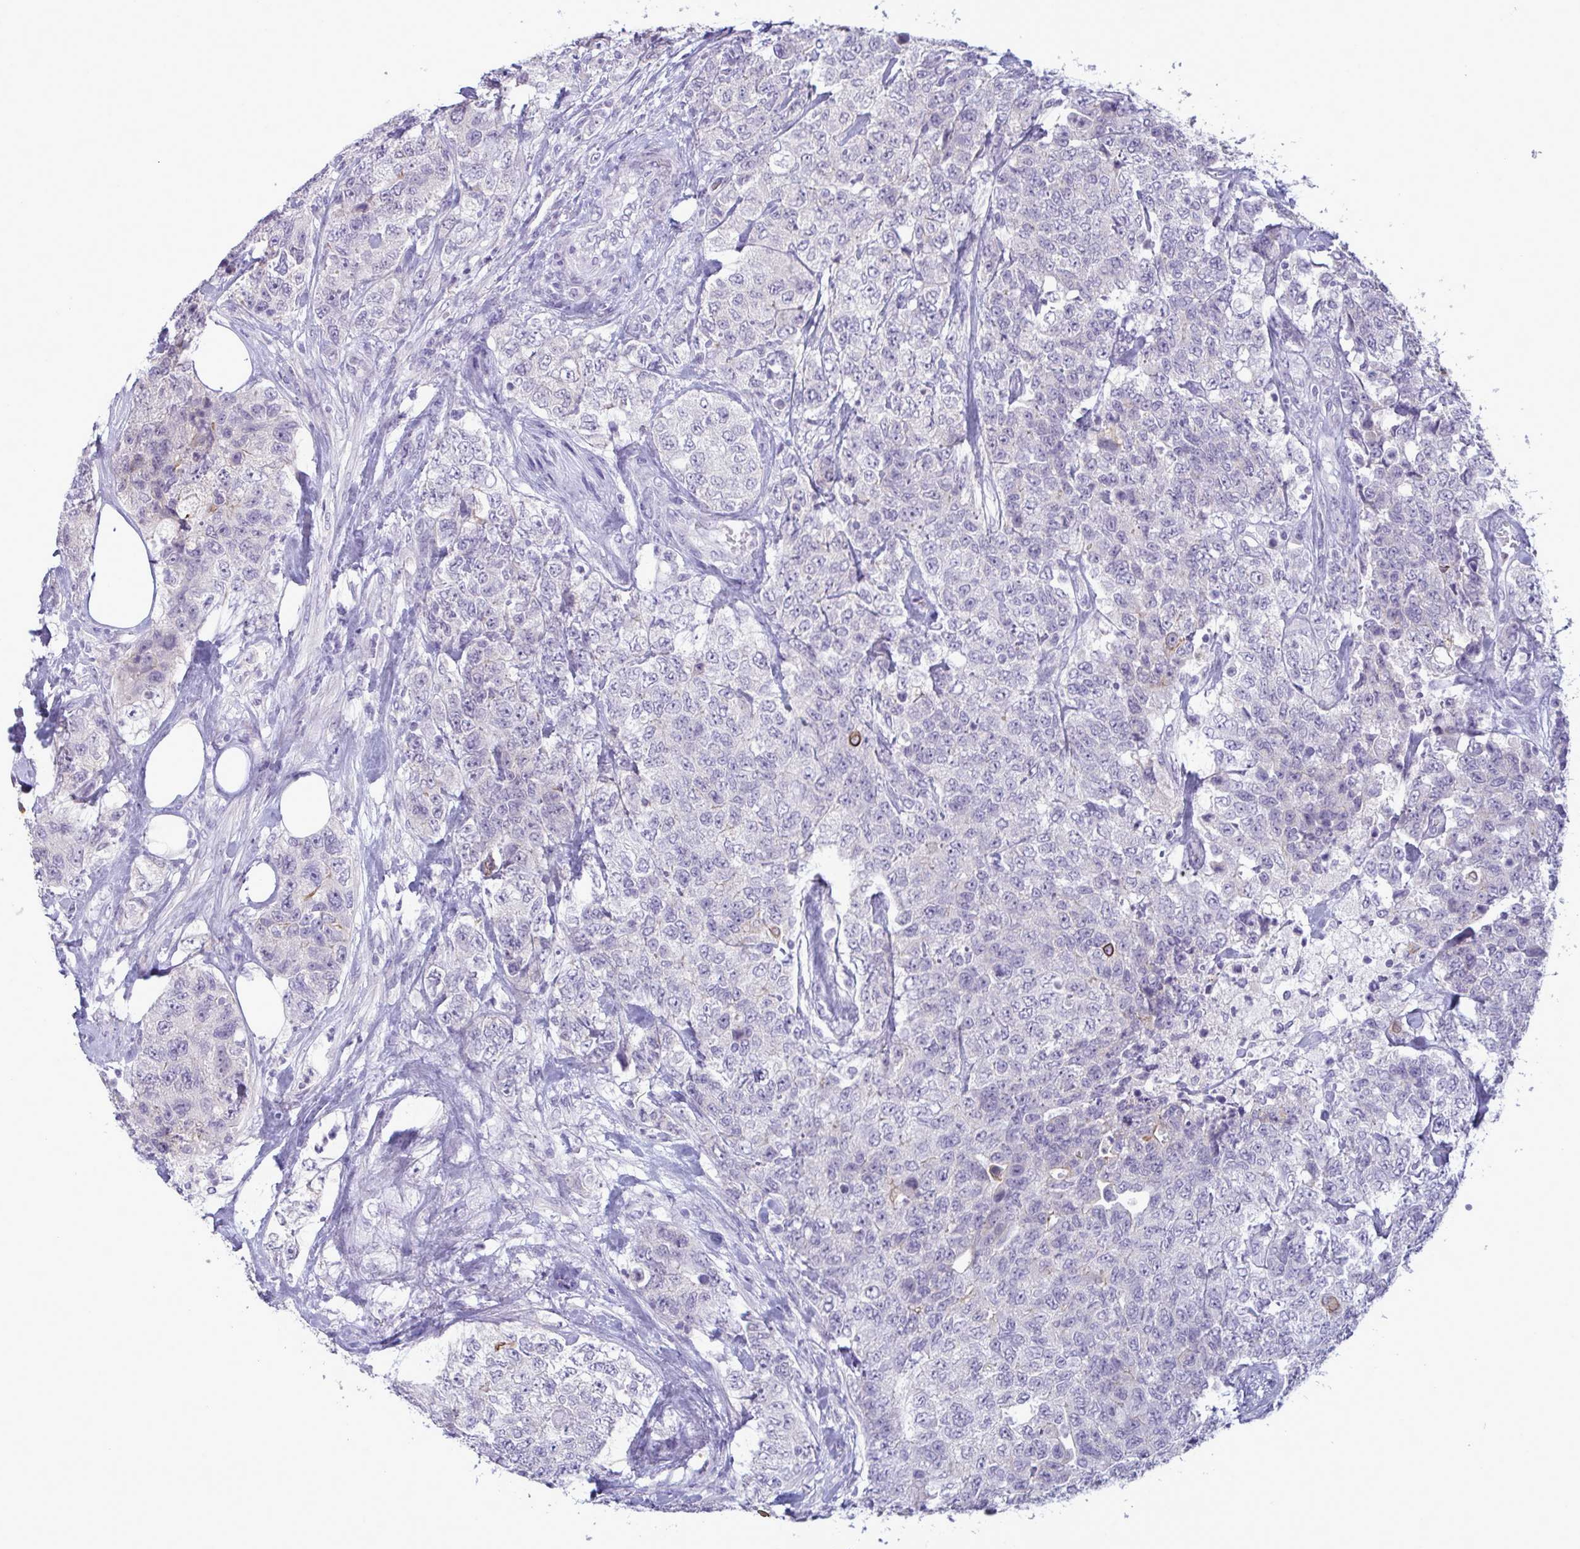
{"staining": {"intensity": "negative", "quantity": "none", "location": "none"}, "tissue": "urothelial cancer", "cell_type": "Tumor cells", "image_type": "cancer", "snomed": [{"axis": "morphology", "description": "Urothelial carcinoma, High grade"}, {"axis": "topography", "description": "Urinary bladder"}], "caption": "DAB (3,3'-diaminobenzidine) immunohistochemical staining of urothelial carcinoma (high-grade) exhibits no significant expression in tumor cells.", "gene": "TENT5D", "patient": {"sex": "female", "age": 78}}